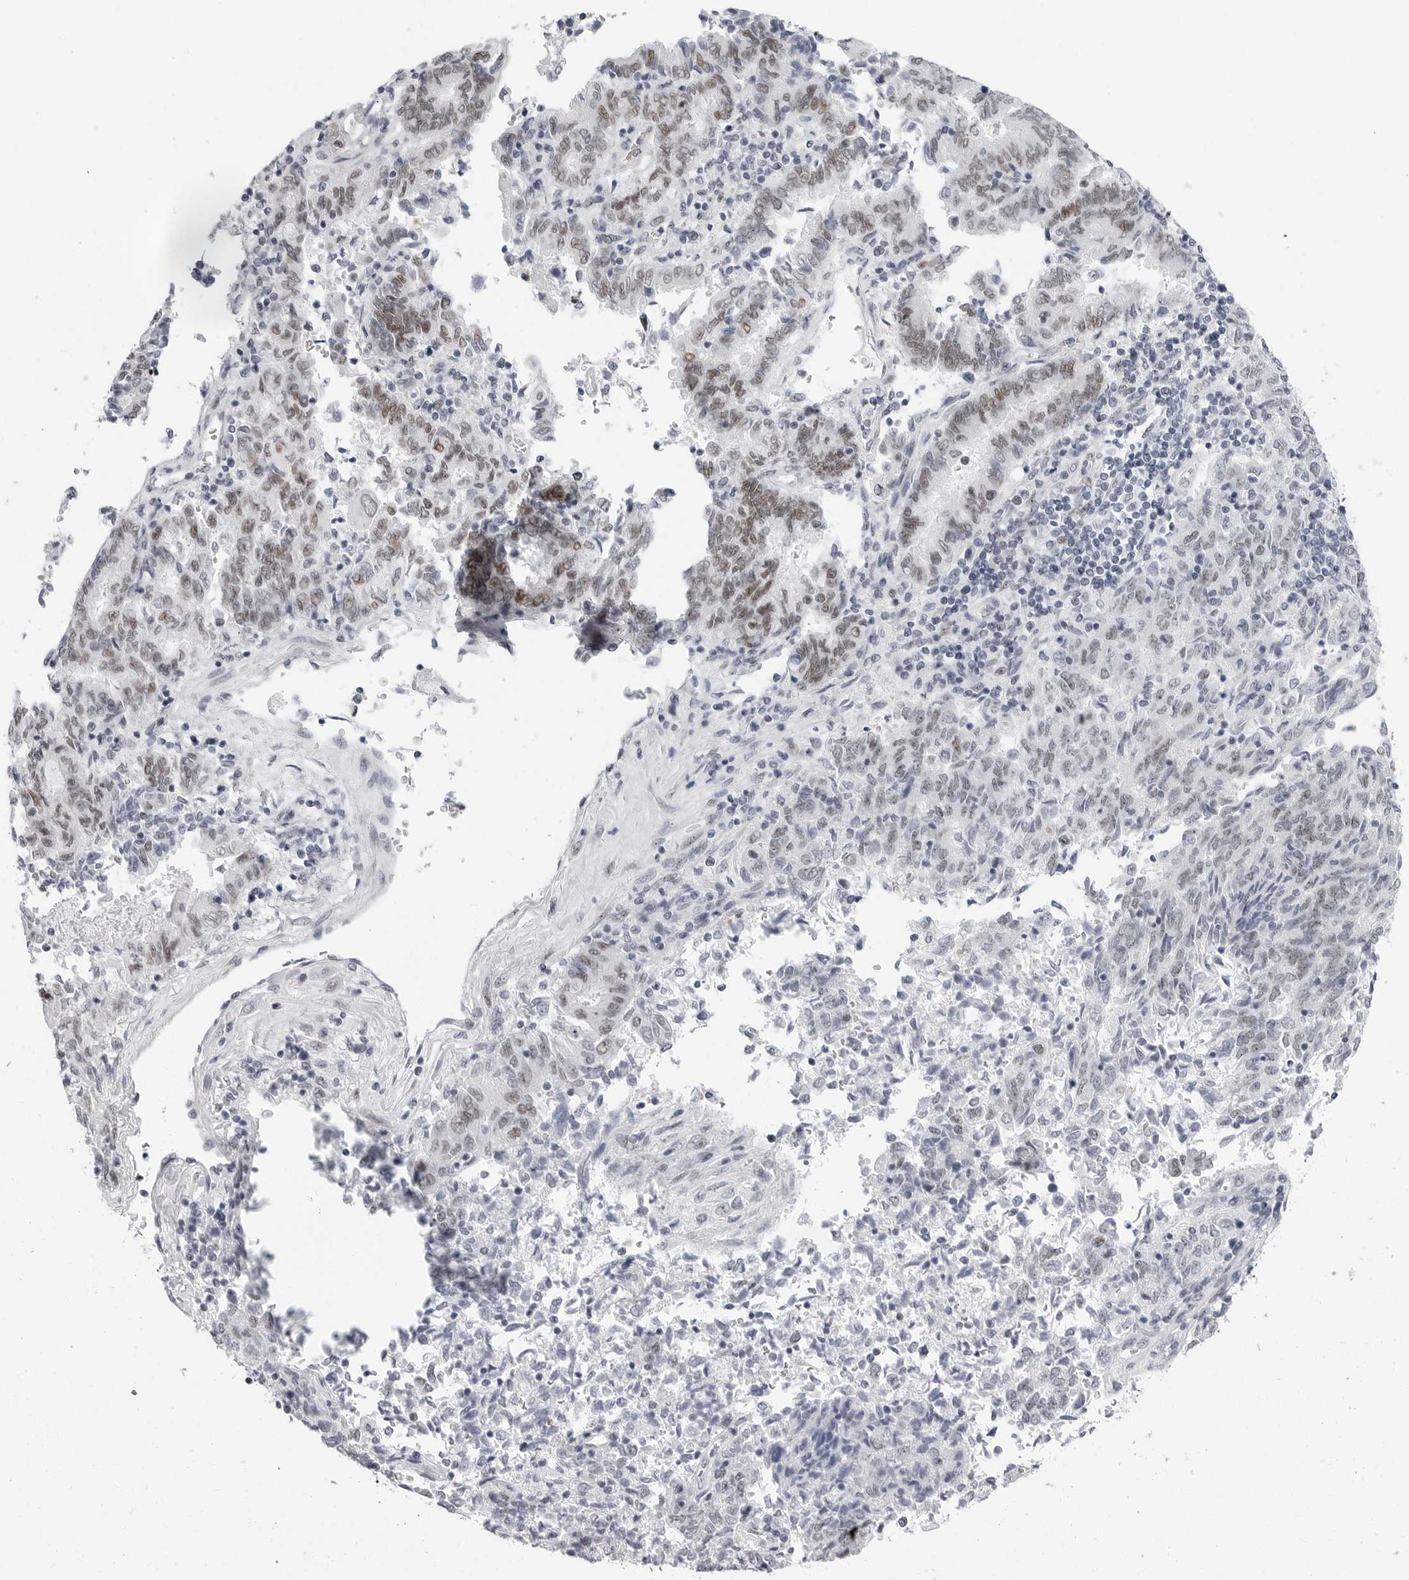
{"staining": {"intensity": "moderate", "quantity": "25%-75%", "location": "nuclear"}, "tissue": "endometrial cancer", "cell_type": "Tumor cells", "image_type": "cancer", "snomed": [{"axis": "morphology", "description": "Adenocarcinoma, NOS"}, {"axis": "topography", "description": "Endometrium"}], "caption": "Moderate nuclear staining for a protein is identified in about 25%-75% of tumor cells of adenocarcinoma (endometrial) using immunohistochemistry.", "gene": "VEZF1", "patient": {"sex": "female", "age": 80}}